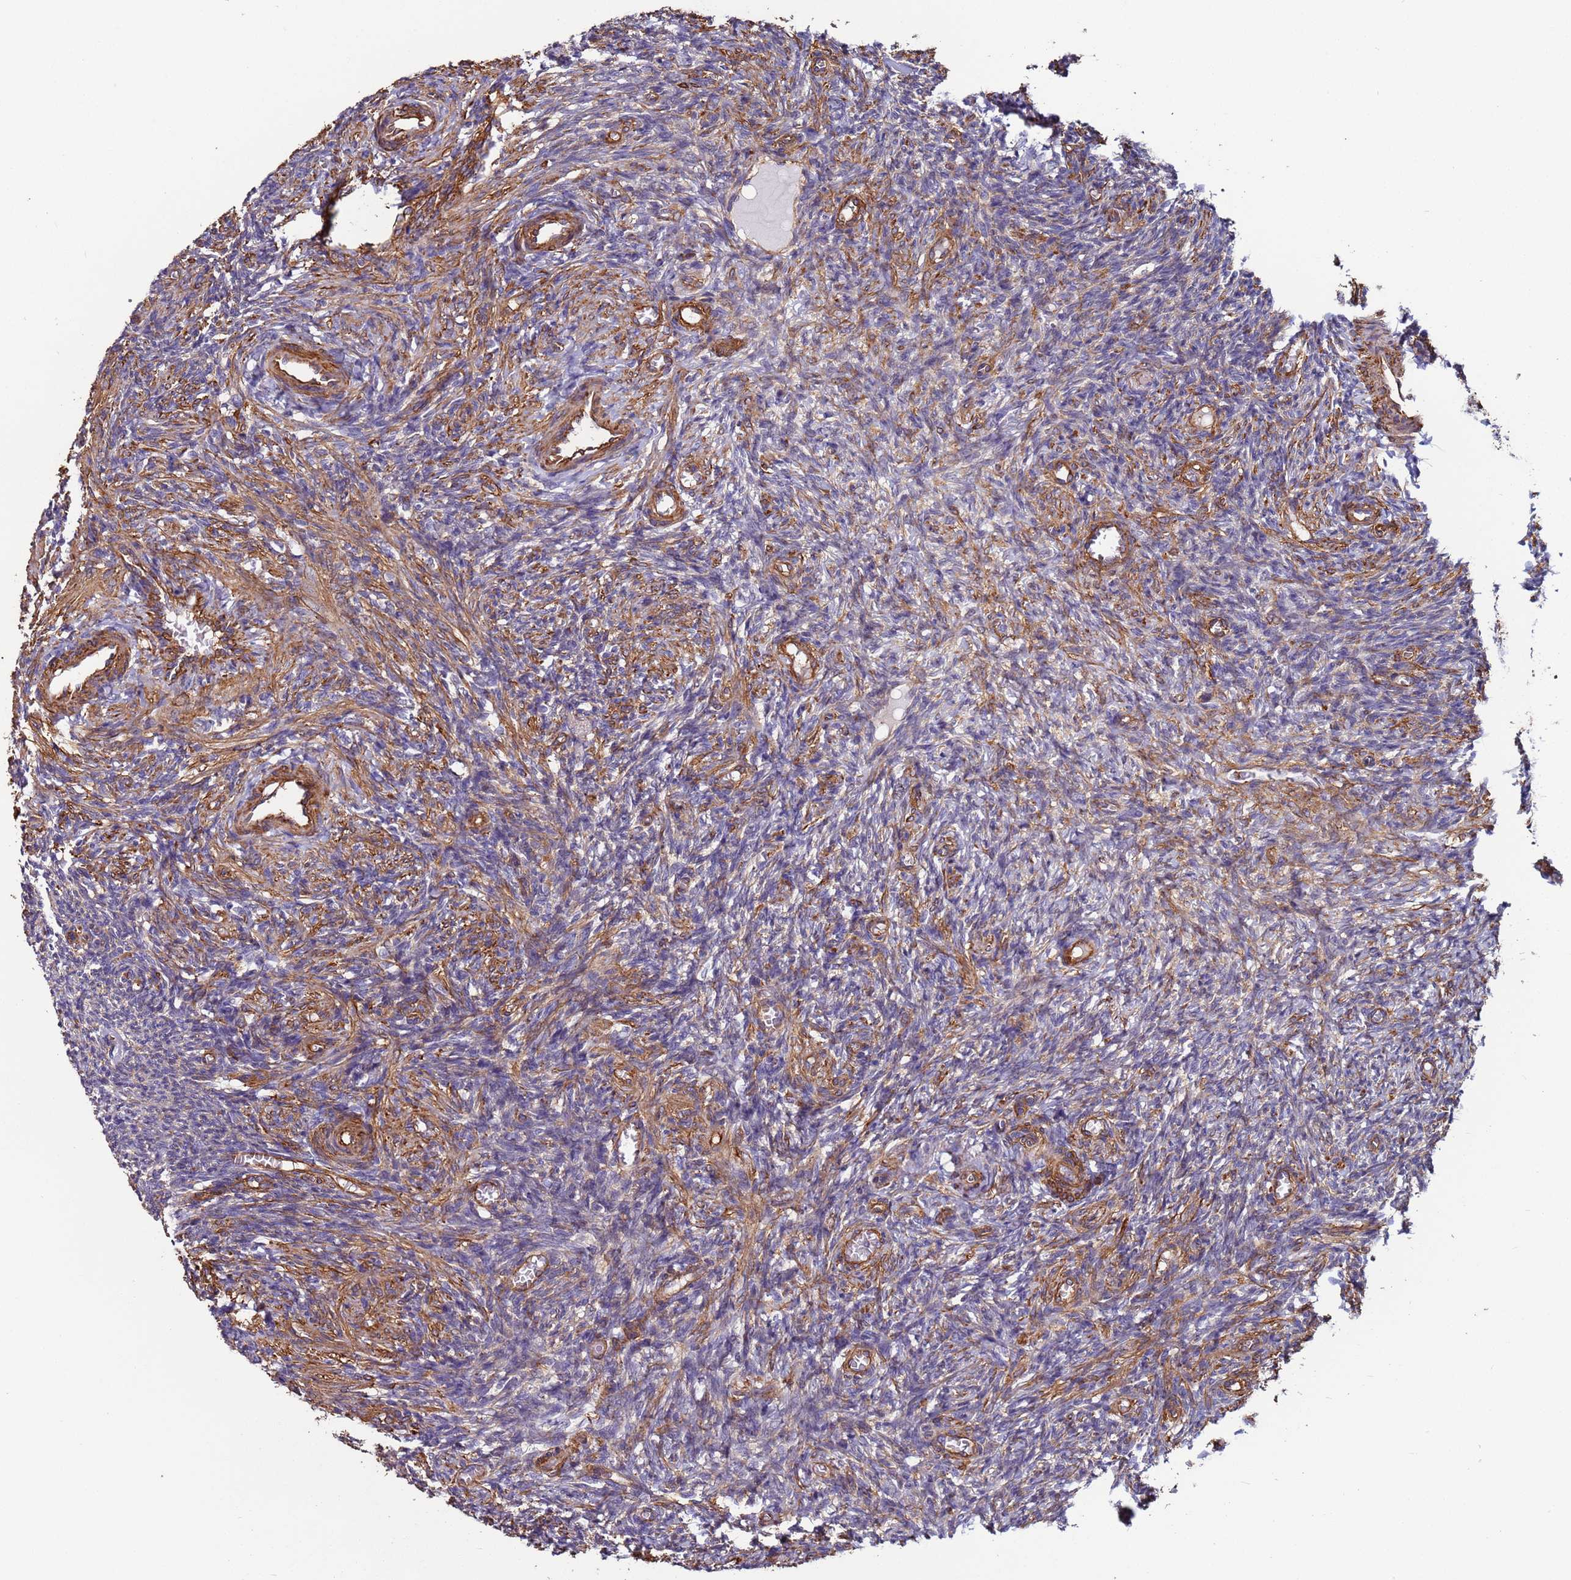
{"staining": {"intensity": "moderate", "quantity": ">75%", "location": "cytoplasmic/membranous"}, "tissue": "ovary", "cell_type": "Ovarian stroma cells", "image_type": "normal", "snomed": [{"axis": "morphology", "description": "Normal tissue, NOS"}, {"axis": "topography", "description": "Ovary"}], "caption": "This micrograph demonstrates IHC staining of unremarkable human ovary, with medium moderate cytoplasmic/membranous staining in about >75% of ovarian stroma cells.", "gene": "ZBTB39", "patient": {"sex": "female", "age": 27}}